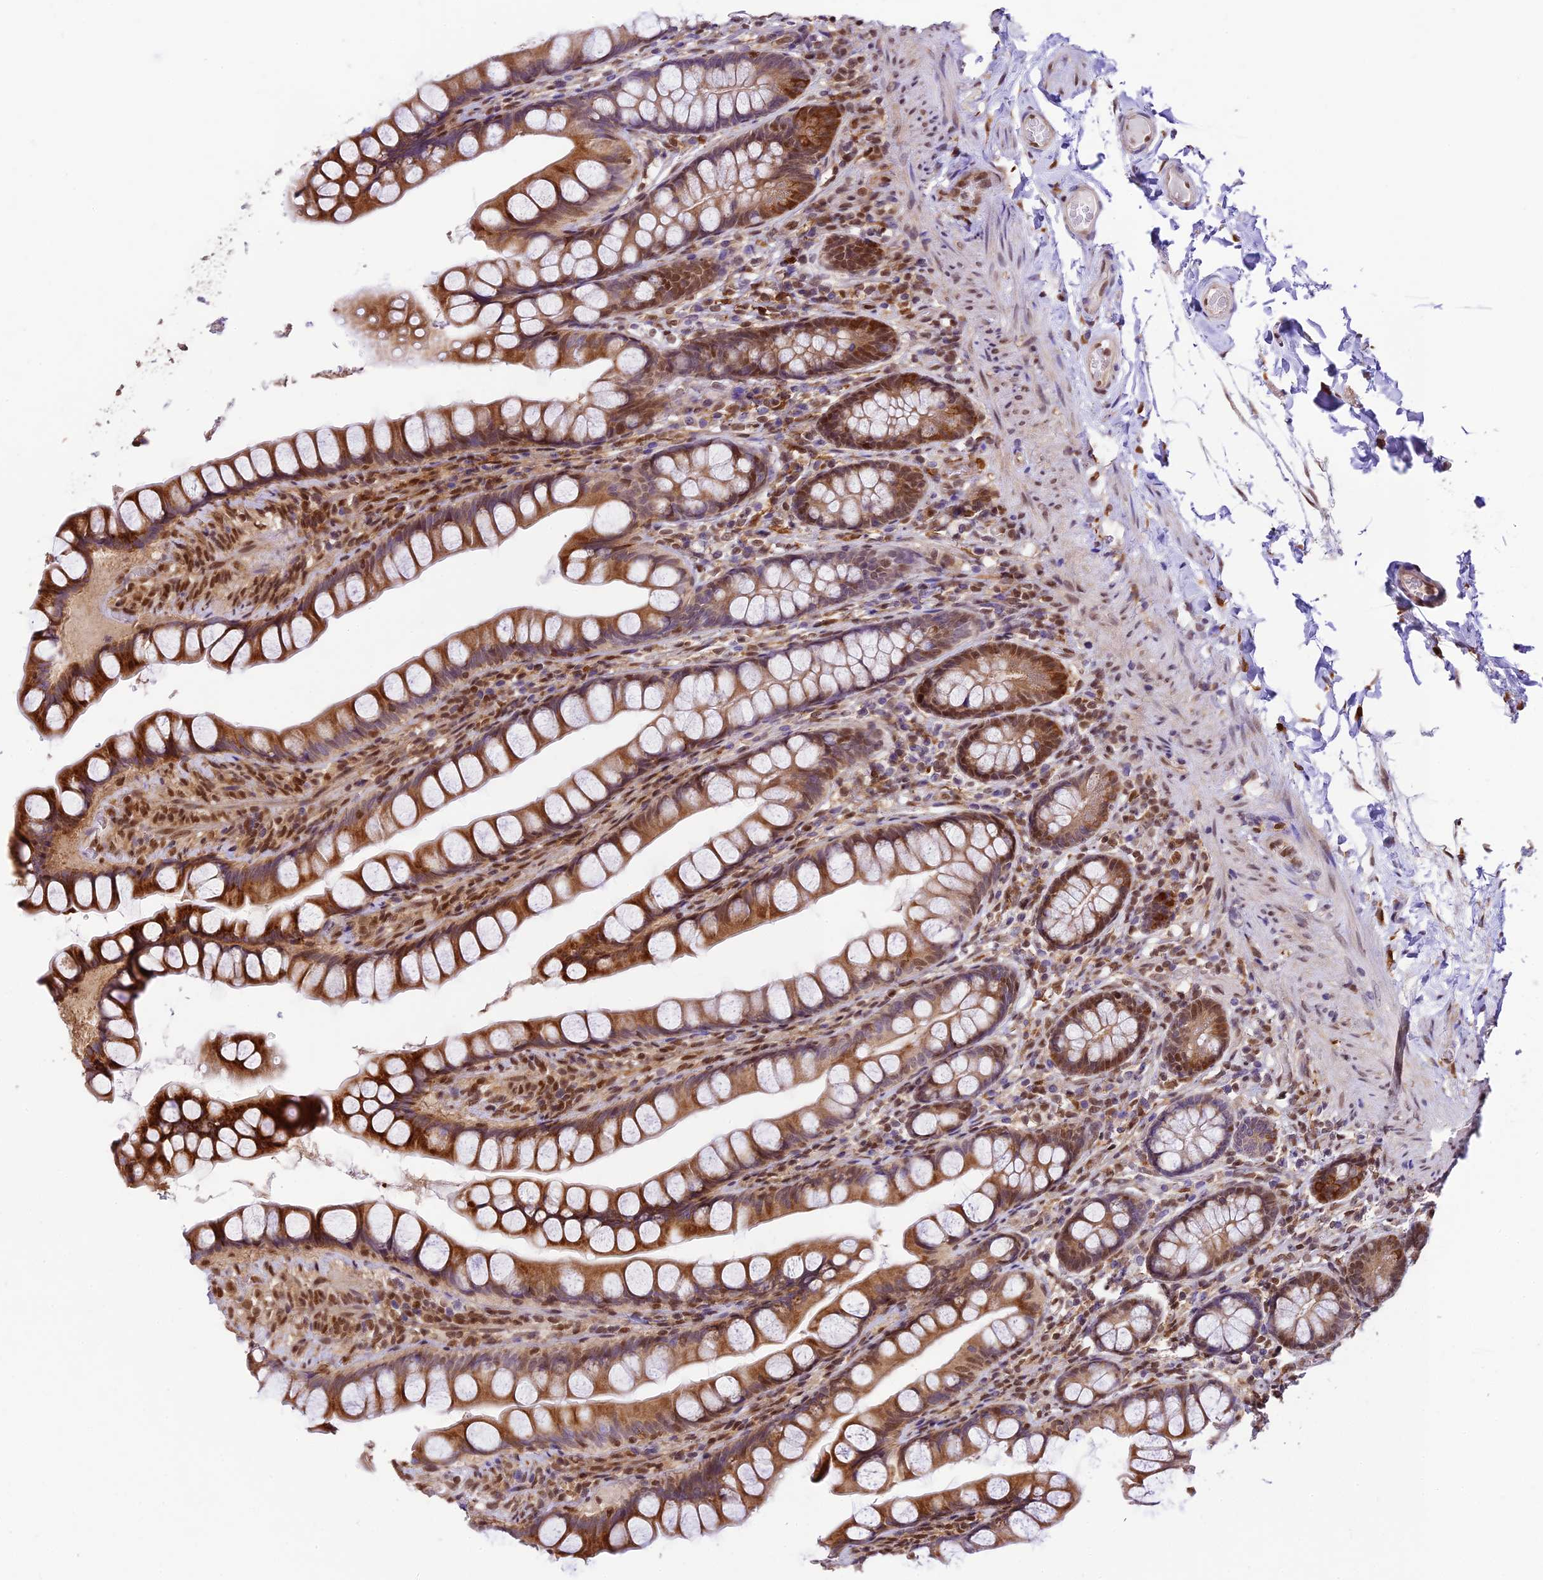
{"staining": {"intensity": "strong", "quantity": "25%-75%", "location": "cytoplasmic/membranous,nuclear"}, "tissue": "small intestine", "cell_type": "Glandular cells", "image_type": "normal", "snomed": [{"axis": "morphology", "description": "Normal tissue, NOS"}, {"axis": "topography", "description": "Small intestine"}], "caption": "Human small intestine stained with a protein marker demonstrates strong staining in glandular cells.", "gene": "TRIM22", "patient": {"sex": "male", "age": 70}}